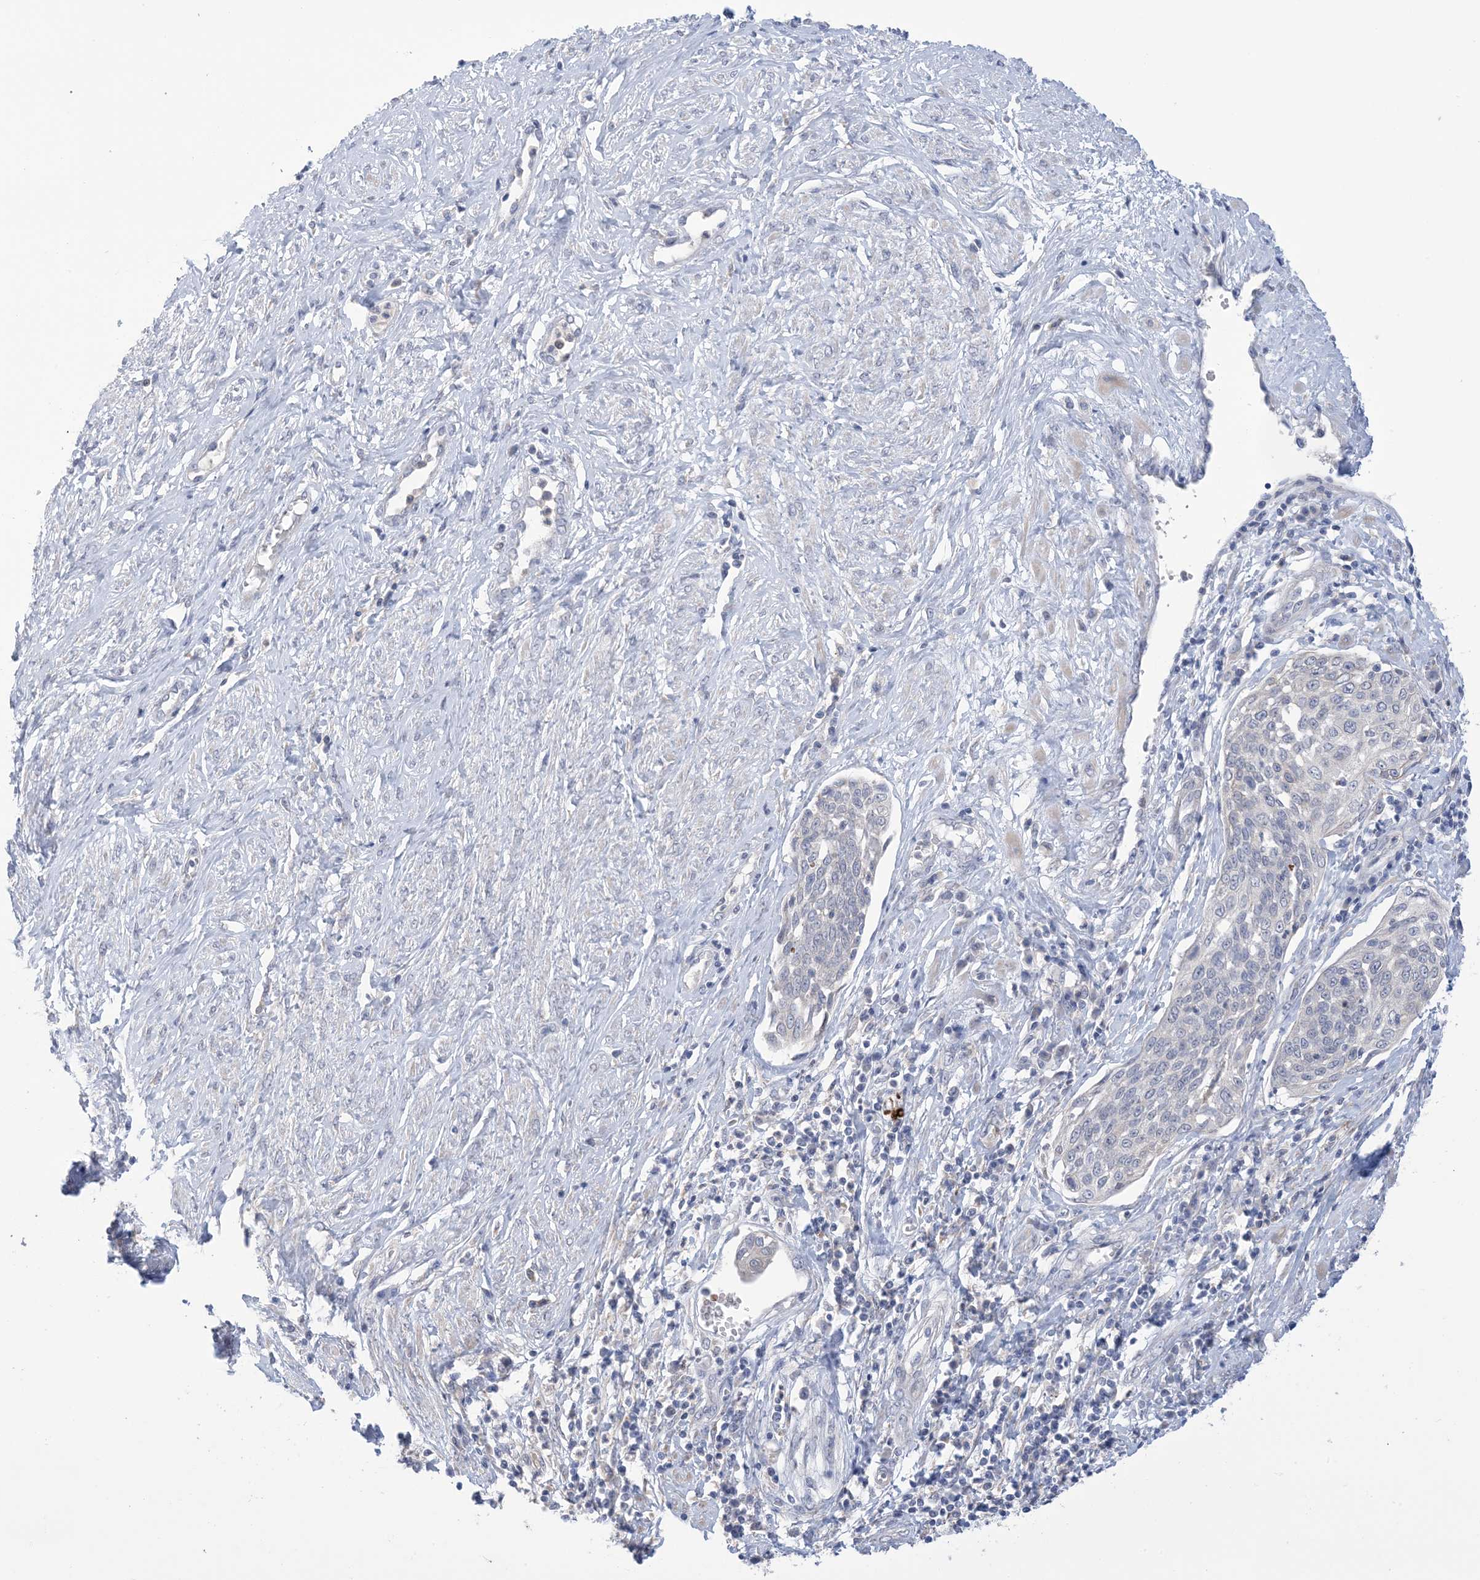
{"staining": {"intensity": "negative", "quantity": "none", "location": "none"}, "tissue": "cervical cancer", "cell_type": "Tumor cells", "image_type": "cancer", "snomed": [{"axis": "morphology", "description": "Squamous cell carcinoma, NOS"}, {"axis": "topography", "description": "Cervix"}], "caption": "Immunohistochemistry photomicrograph of human squamous cell carcinoma (cervical) stained for a protein (brown), which reveals no staining in tumor cells. (Stains: DAB immunohistochemistry with hematoxylin counter stain, Microscopy: brightfield microscopy at high magnification).", "gene": "TTYH1", "patient": {"sex": "female", "age": 34}}